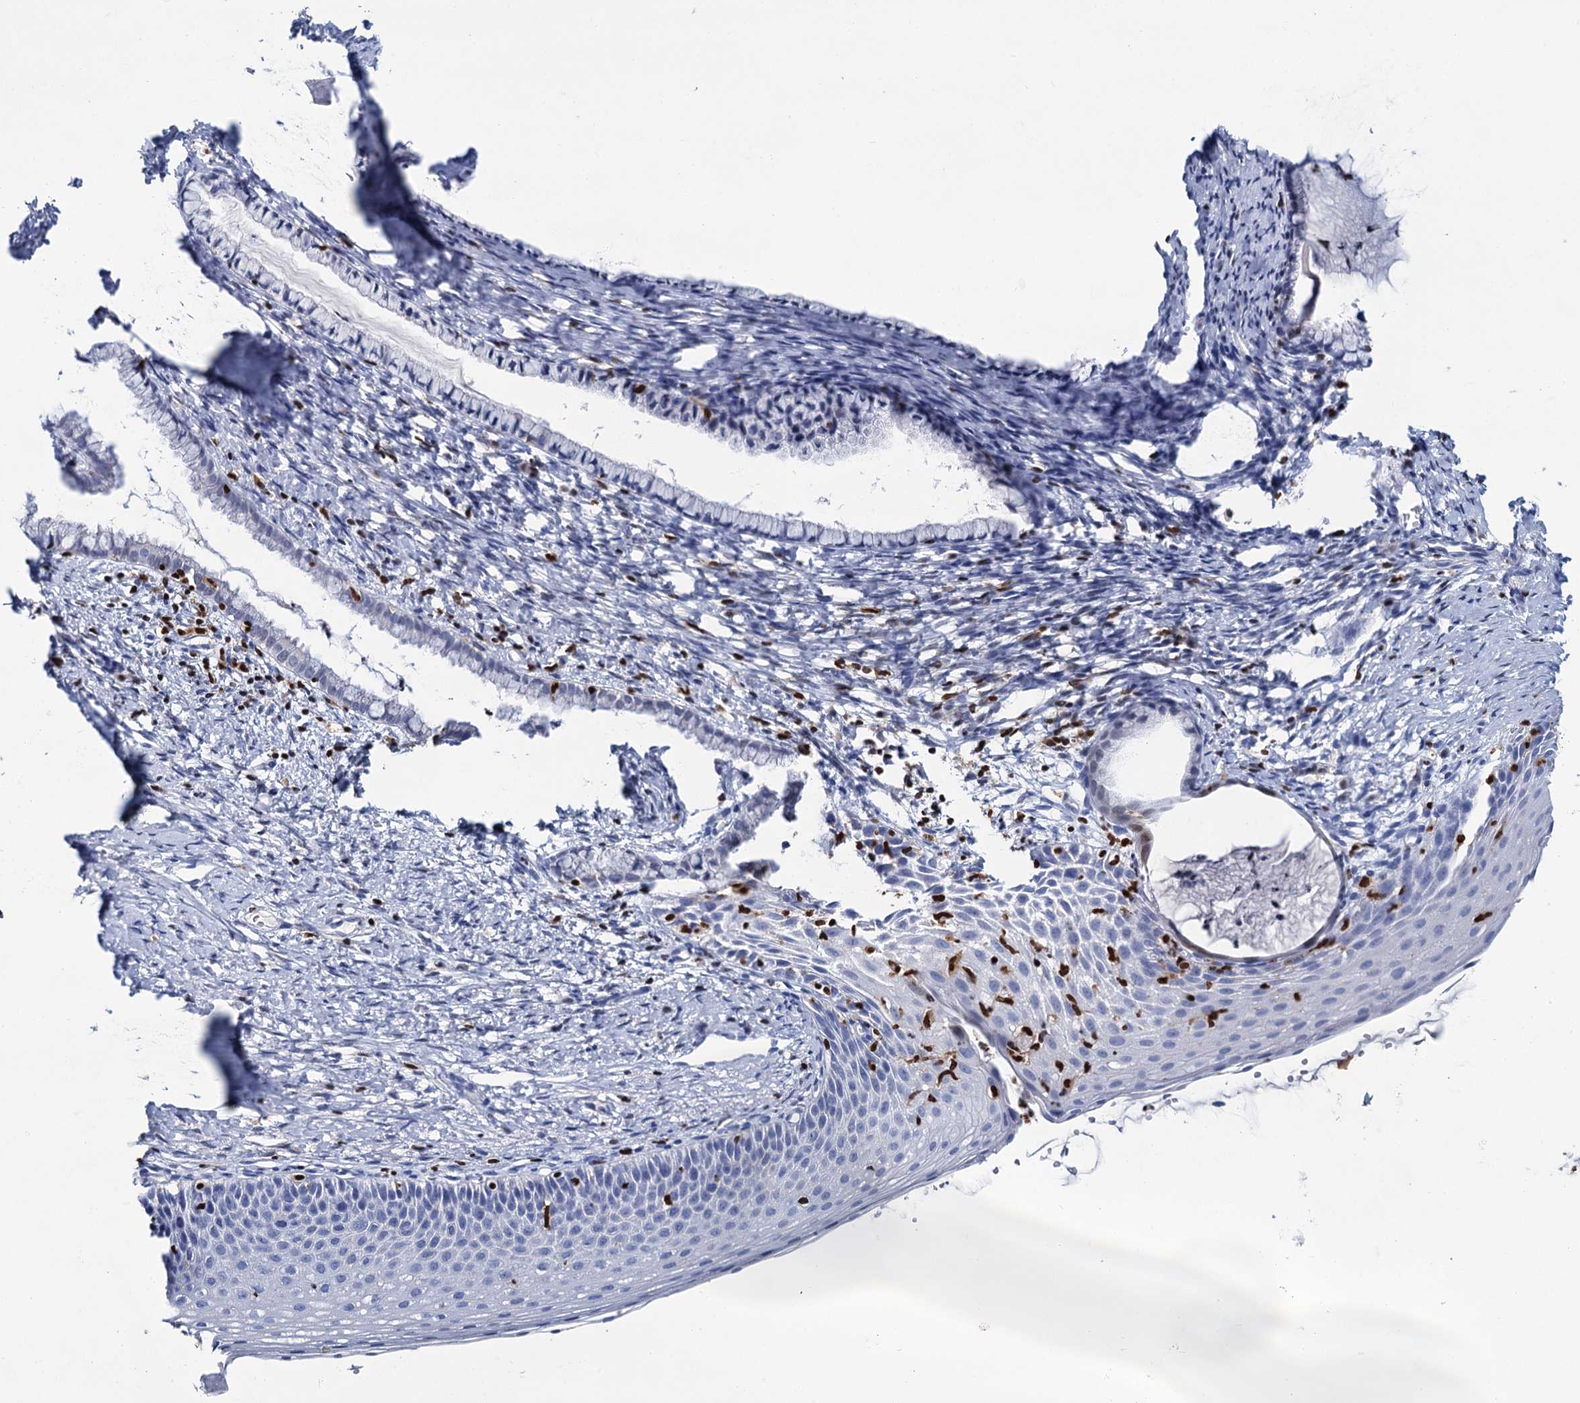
{"staining": {"intensity": "negative", "quantity": "none", "location": "none"}, "tissue": "cervix", "cell_type": "Glandular cells", "image_type": "normal", "snomed": [{"axis": "morphology", "description": "Normal tissue, NOS"}, {"axis": "topography", "description": "Cervix"}], "caption": "Immunohistochemistry (IHC) image of benign cervix: human cervix stained with DAB exhibits no significant protein staining in glandular cells.", "gene": "CELF2", "patient": {"sex": "female", "age": 36}}